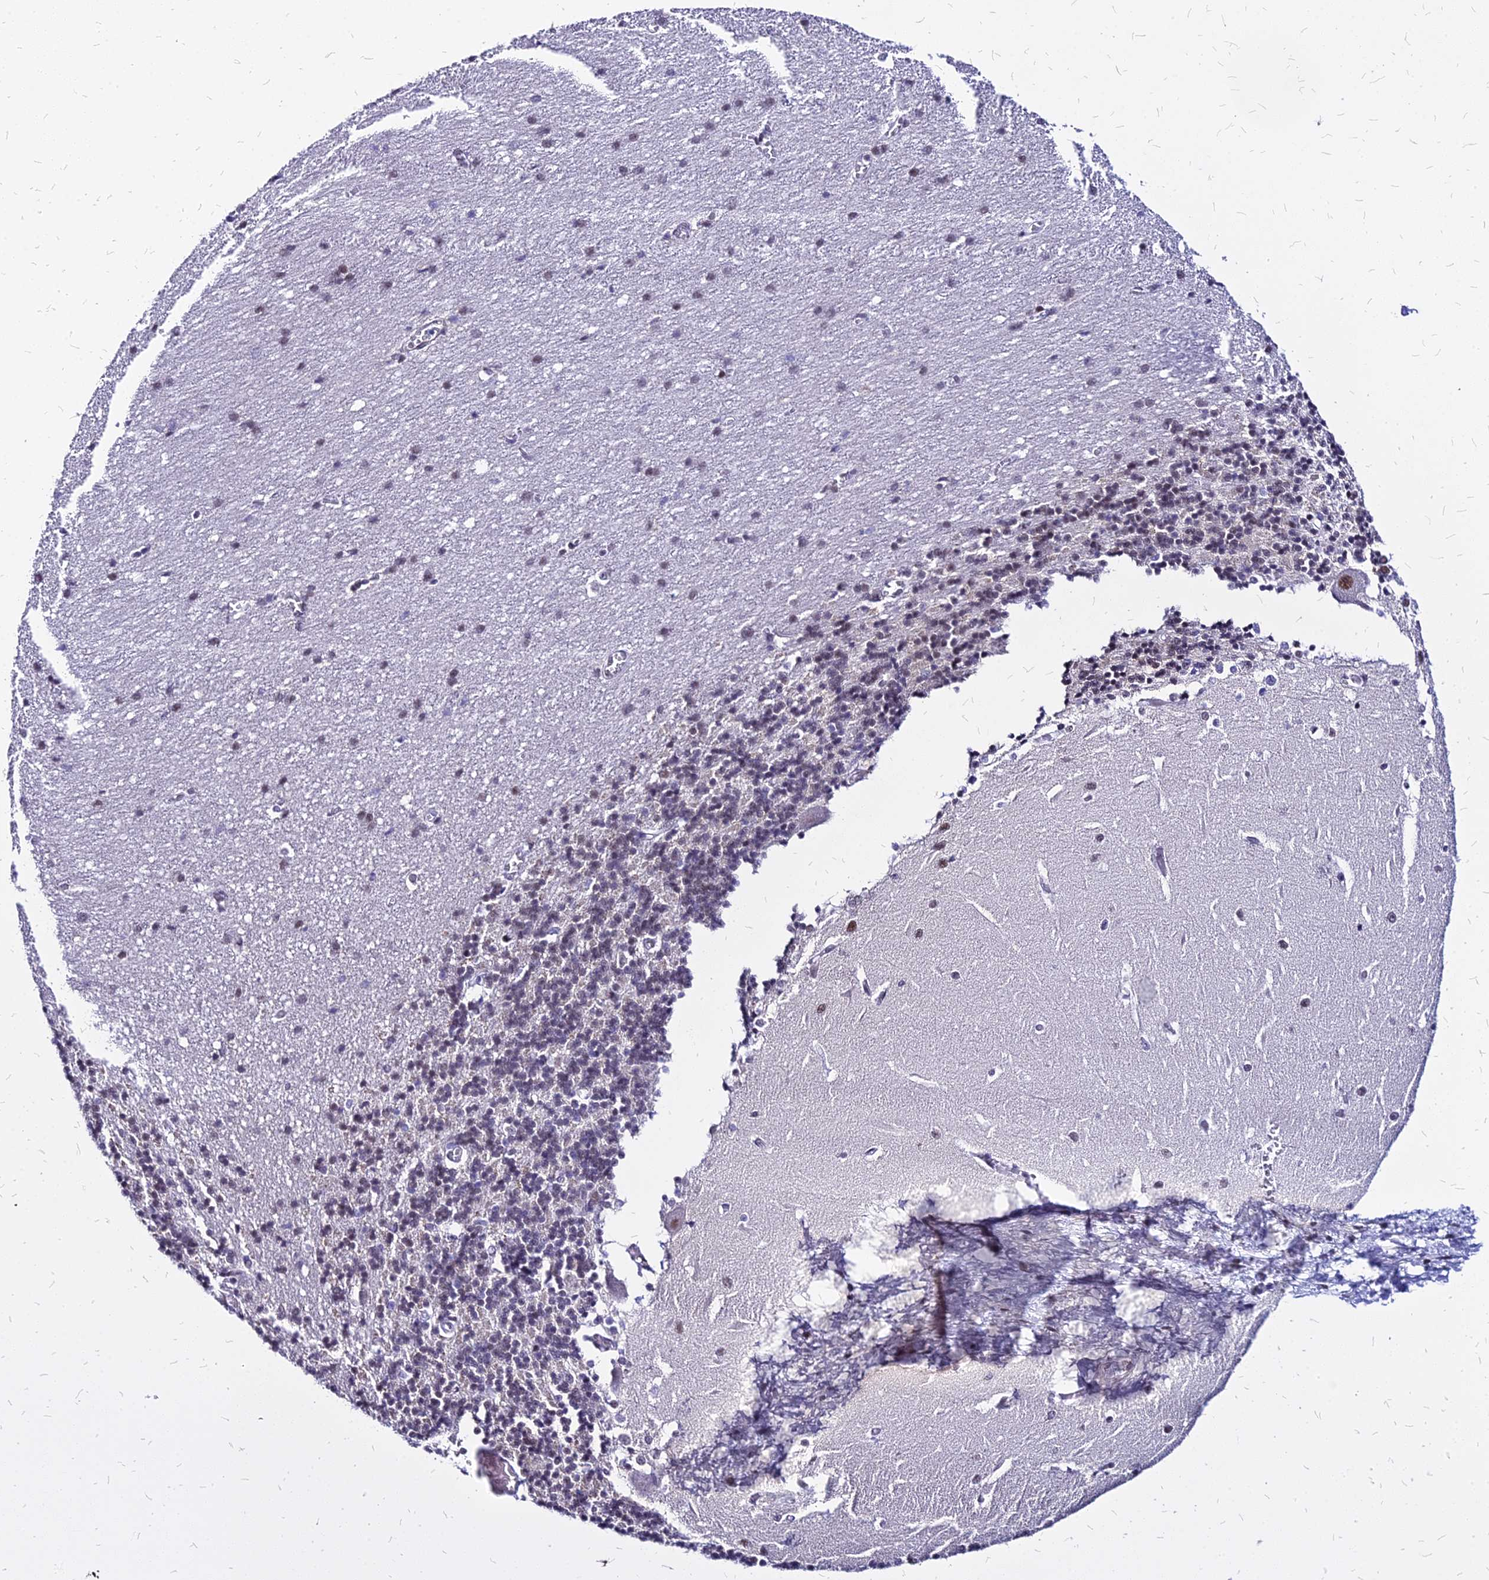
{"staining": {"intensity": "weak", "quantity": "<25%", "location": "nuclear"}, "tissue": "cerebellum", "cell_type": "Cells in granular layer", "image_type": "normal", "snomed": [{"axis": "morphology", "description": "Normal tissue, NOS"}, {"axis": "topography", "description": "Cerebellum"}], "caption": "A micrograph of cerebellum stained for a protein reveals no brown staining in cells in granular layer.", "gene": "FDX2", "patient": {"sex": "male", "age": 37}}